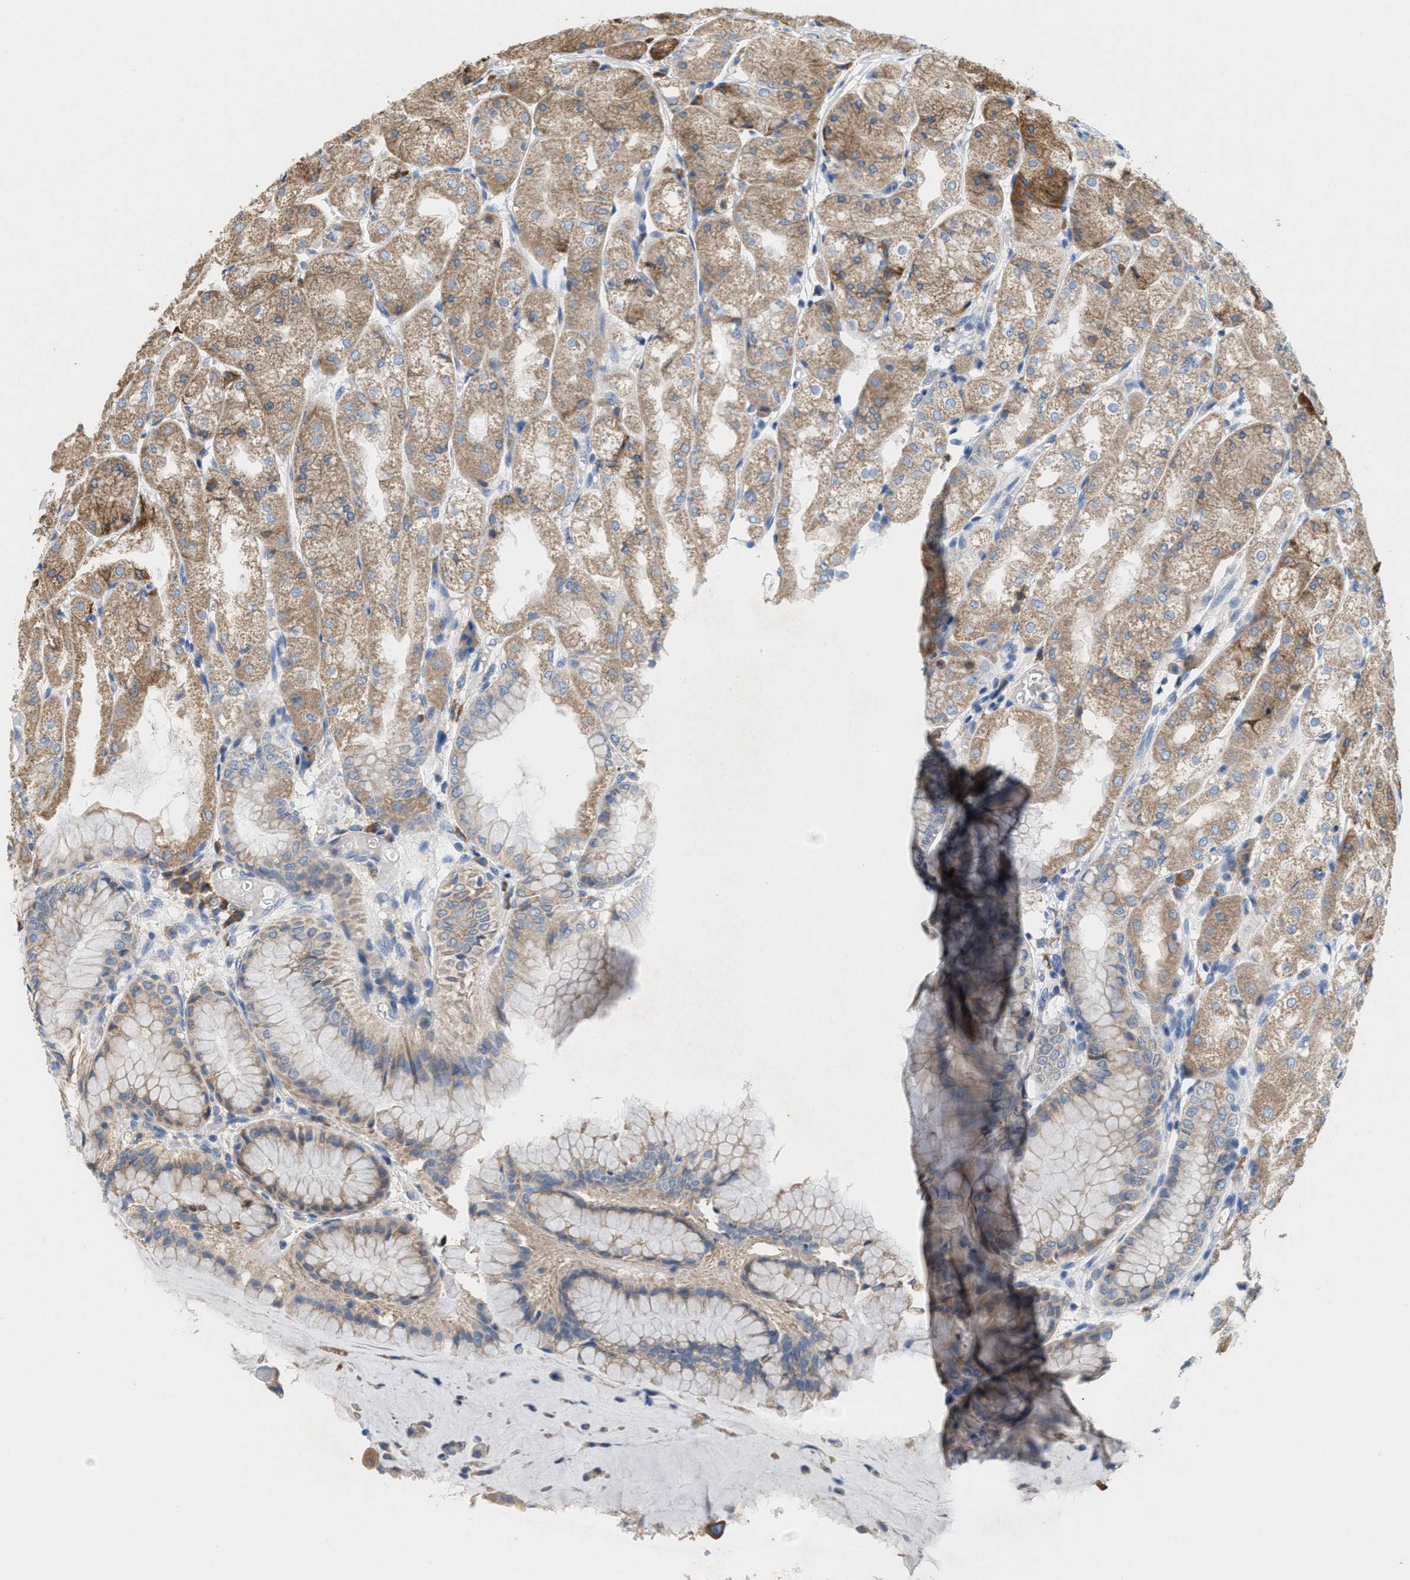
{"staining": {"intensity": "moderate", "quantity": ">75%", "location": "cytoplasmic/membranous"}, "tissue": "stomach", "cell_type": "Glandular cells", "image_type": "normal", "snomed": [{"axis": "morphology", "description": "Normal tissue, NOS"}, {"axis": "topography", "description": "Stomach, upper"}], "caption": "The histopathology image exhibits immunohistochemical staining of benign stomach. There is moderate cytoplasmic/membranous staining is appreciated in approximately >75% of glandular cells. (DAB = brown stain, brightfield microscopy at high magnification).", "gene": "DYNC2I1", "patient": {"sex": "male", "age": 72}}